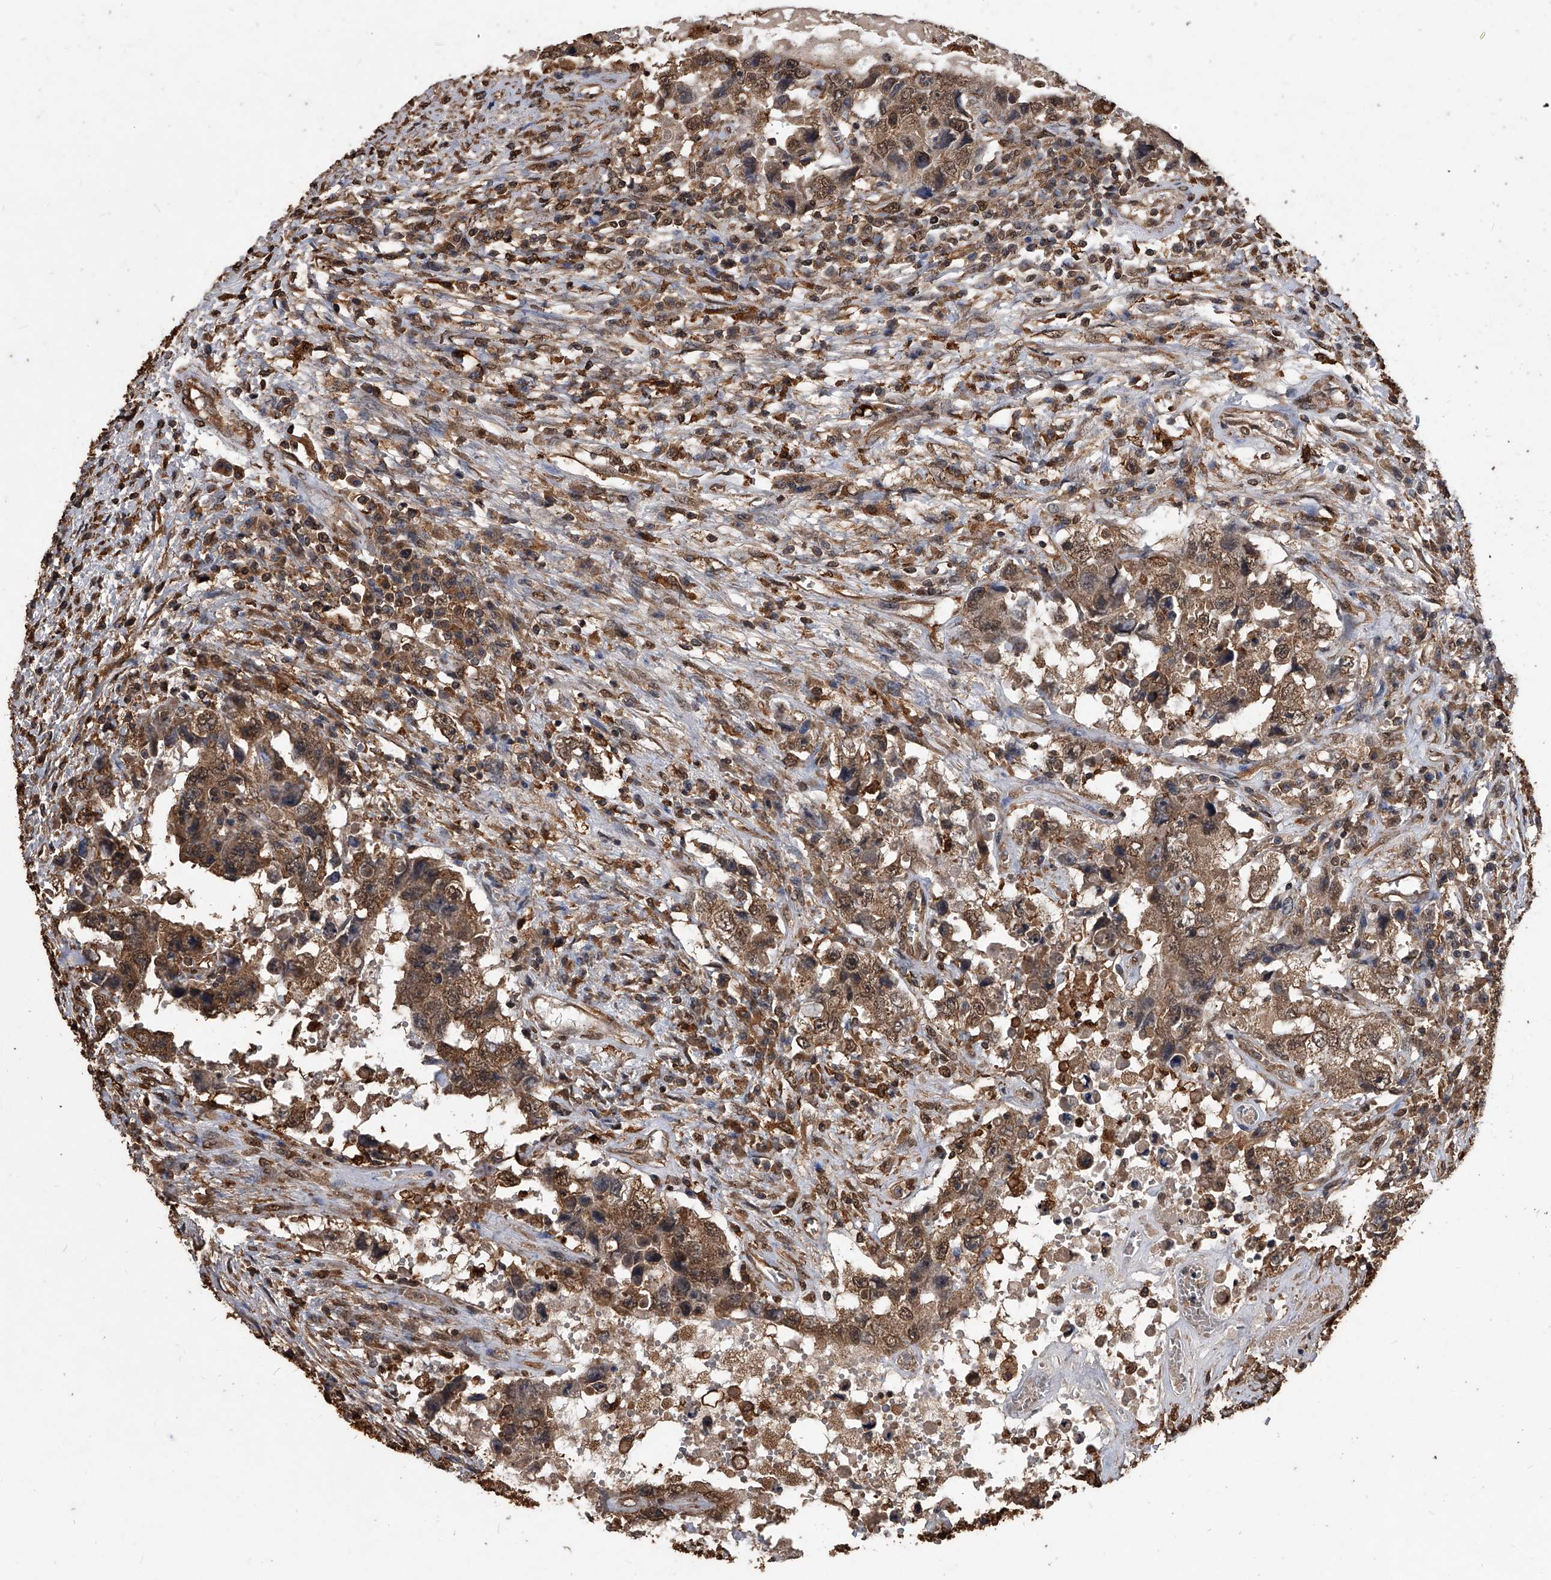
{"staining": {"intensity": "moderate", "quantity": ">75%", "location": "cytoplasmic/membranous,nuclear"}, "tissue": "testis cancer", "cell_type": "Tumor cells", "image_type": "cancer", "snomed": [{"axis": "morphology", "description": "Carcinoma, Embryonal, NOS"}, {"axis": "topography", "description": "Testis"}], "caption": "Immunohistochemical staining of testis cancer (embryonal carcinoma) reveals moderate cytoplasmic/membranous and nuclear protein positivity in about >75% of tumor cells.", "gene": "FBXL4", "patient": {"sex": "male", "age": 26}}